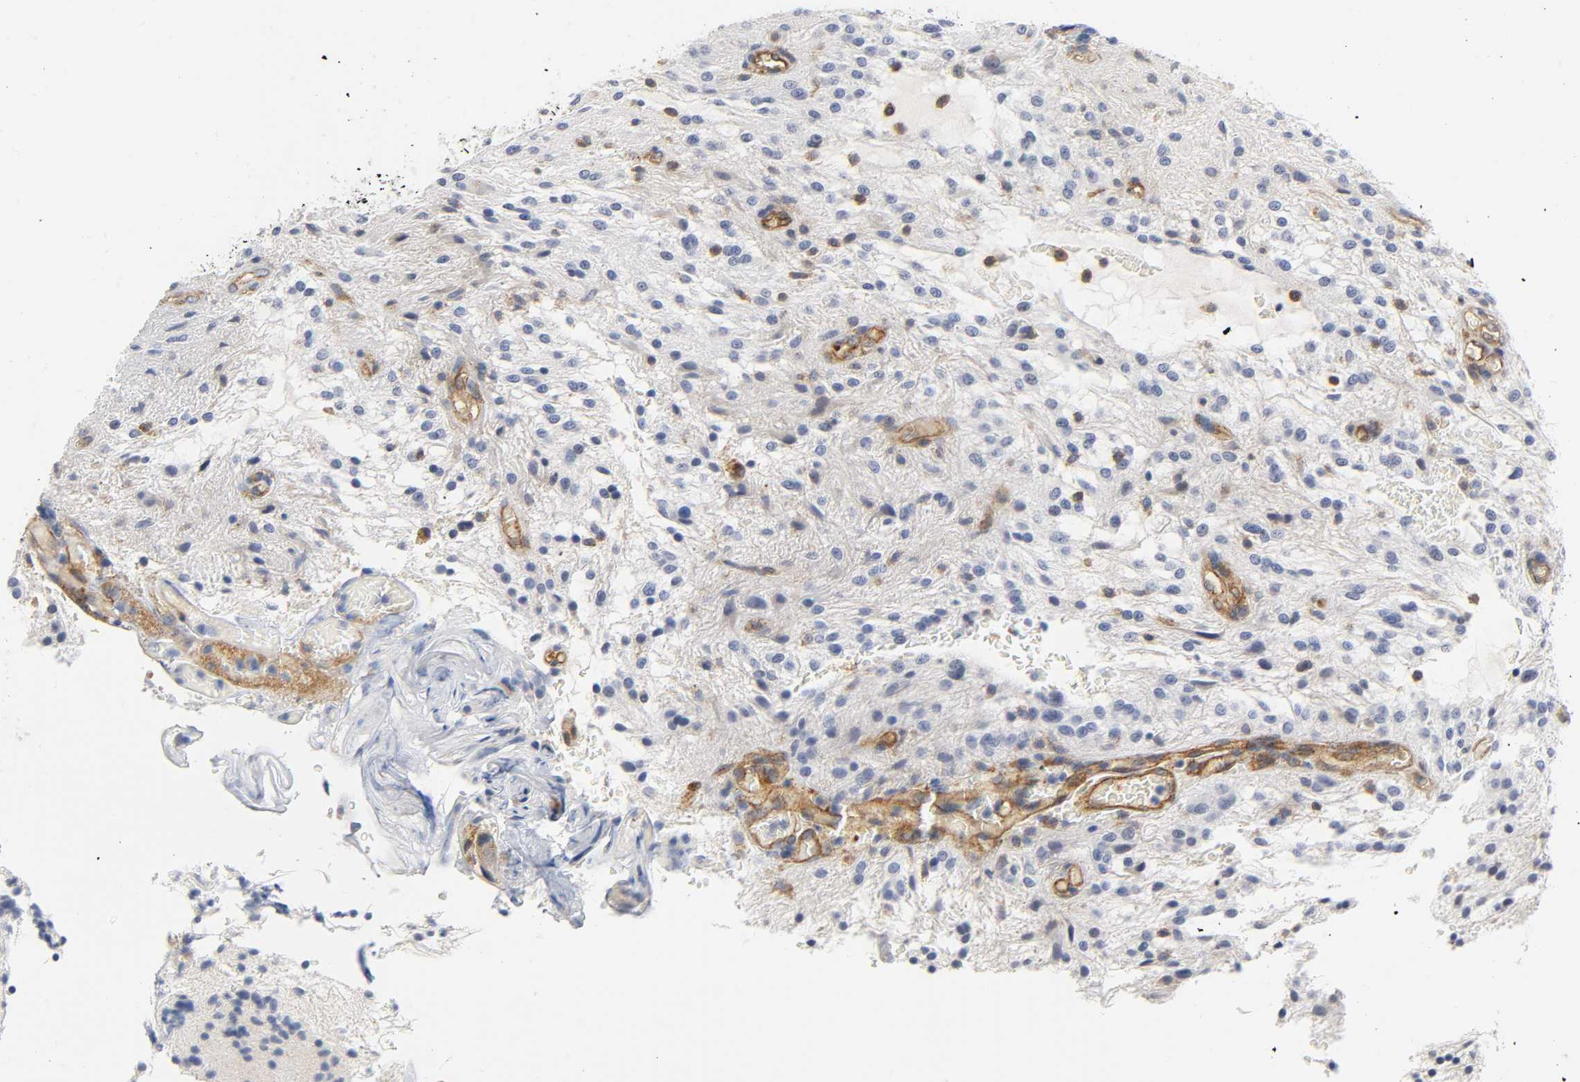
{"staining": {"intensity": "negative", "quantity": "none", "location": "none"}, "tissue": "glioma", "cell_type": "Tumor cells", "image_type": "cancer", "snomed": [{"axis": "morphology", "description": "Glioma, malignant, NOS"}, {"axis": "topography", "description": "Cerebellum"}], "caption": "DAB immunohistochemical staining of human glioma exhibits no significant positivity in tumor cells.", "gene": "CD2AP", "patient": {"sex": "female", "age": 10}}